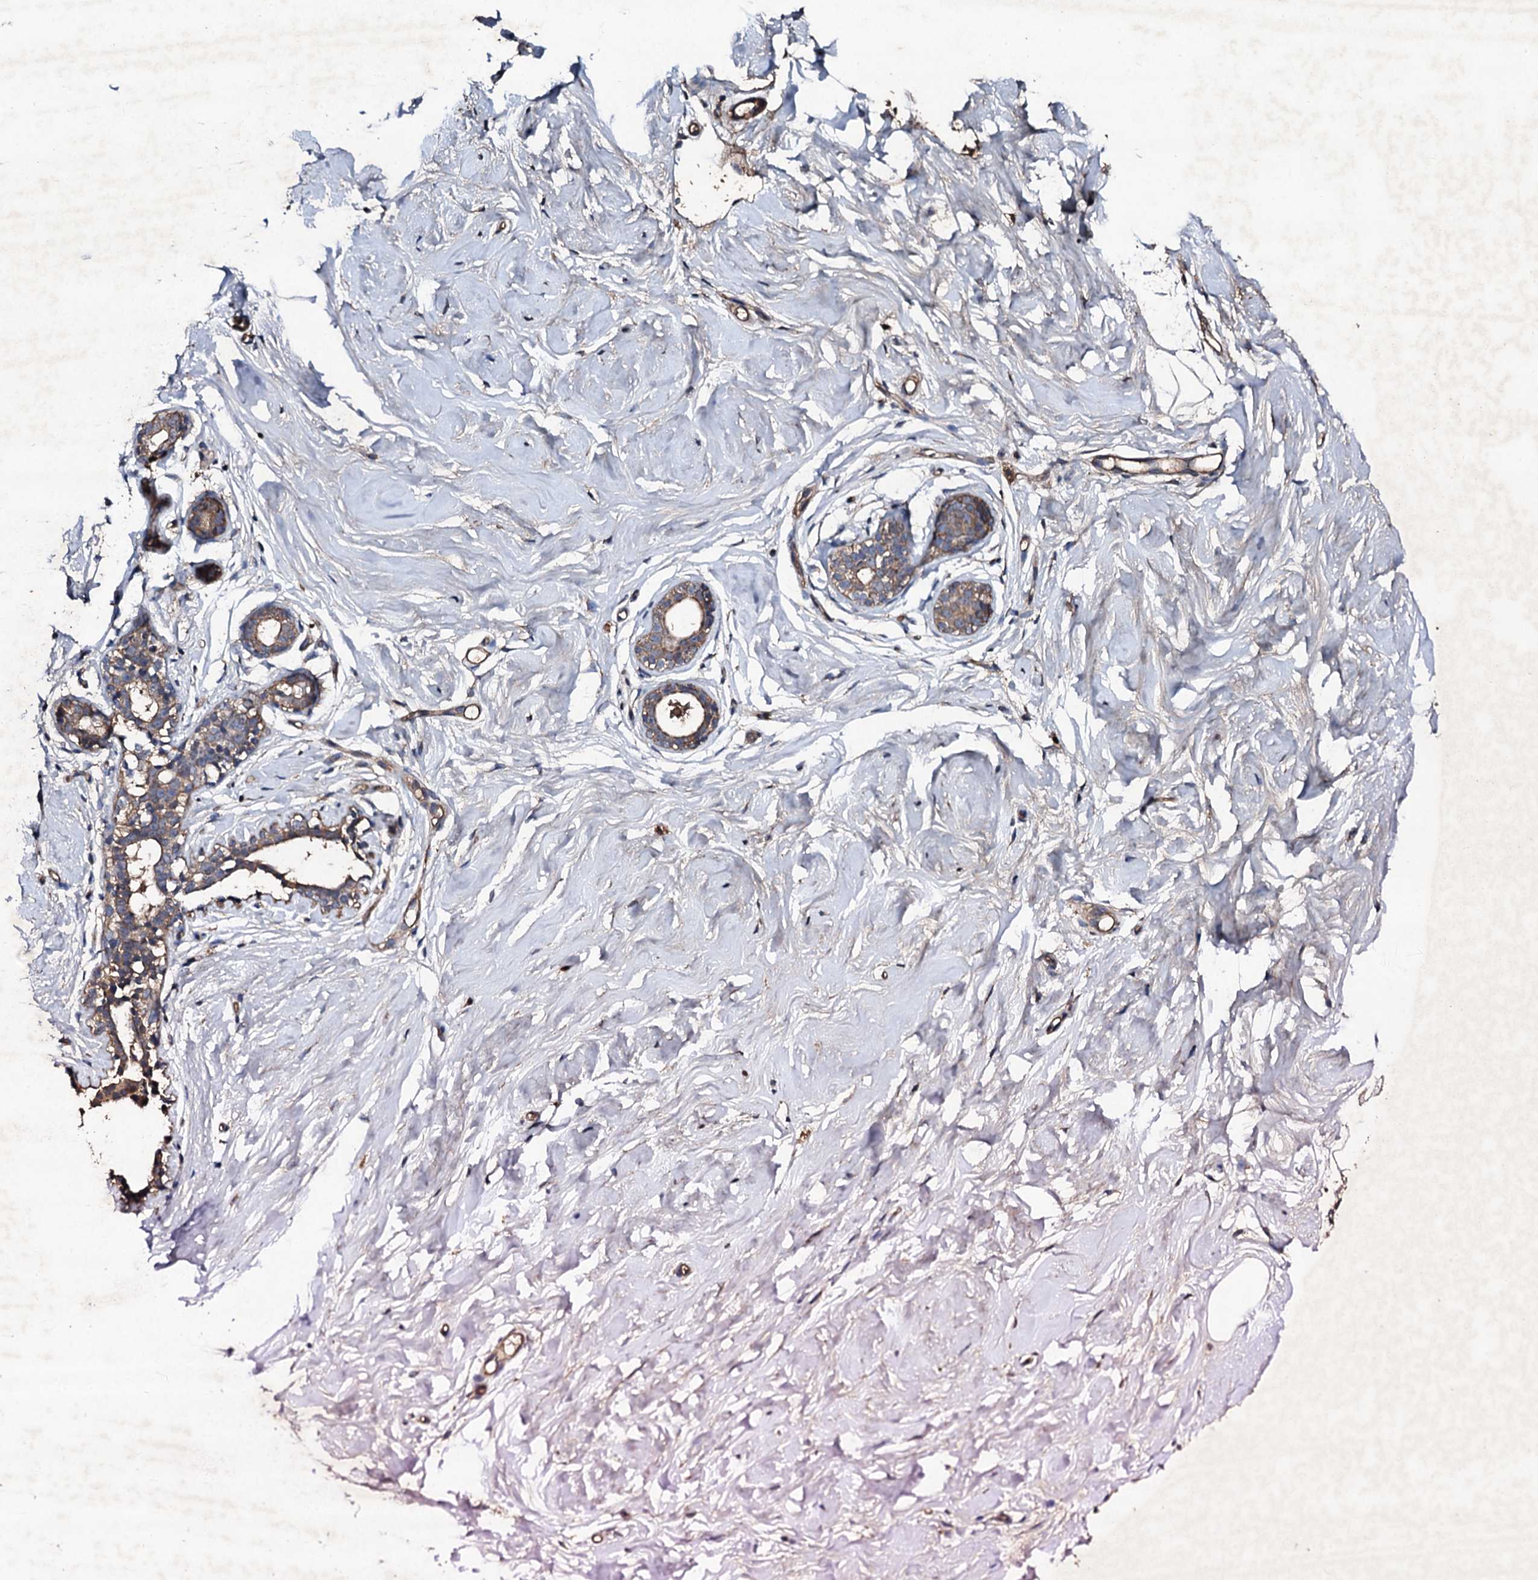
{"staining": {"intensity": "weak", "quantity": "25%-75%", "location": "cytoplasmic/membranous"}, "tissue": "breast", "cell_type": "Adipocytes", "image_type": "normal", "snomed": [{"axis": "morphology", "description": "Normal tissue, NOS"}, {"axis": "morphology", "description": "Adenoma, NOS"}, {"axis": "topography", "description": "Breast"}], "caption": "Adipocytes reveal weak cytoplasmic/membranous staining in approximately 25%-75% of cells in normal breast. The staining is performed using DAB (3,3'-diaminobenzidine) brown chromogen to label protein expression. The nuclei are counter-stained blue using hematoxylin.", "gene": "KERA", "patient": {"sex": "female", "age": 23}}